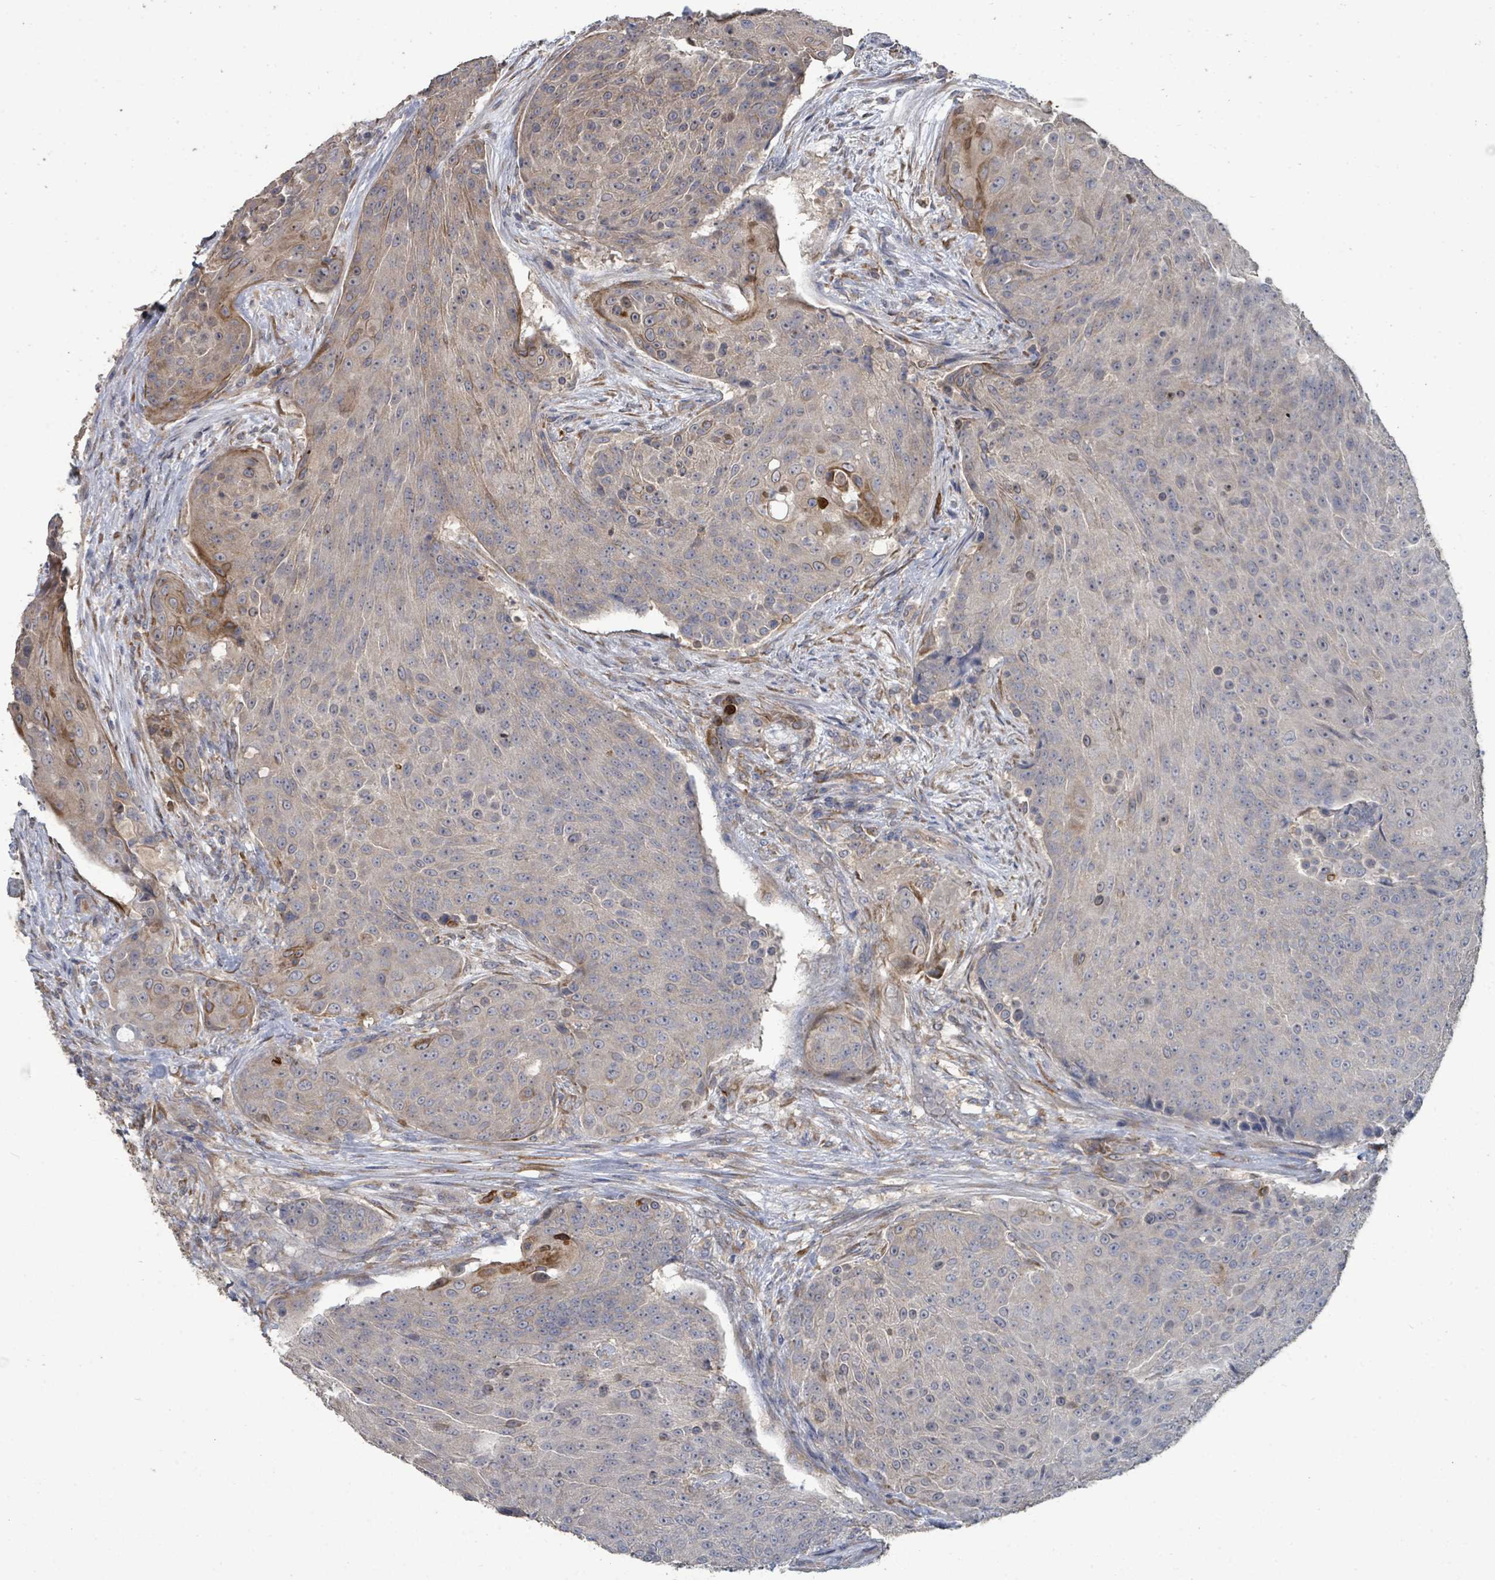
{"staining": {"intensity": "weak", "quantity": "<25%", "location": "cytoplasmic/membranous"}, "tissue": "urothelial cancer", "cell_type": "Tumor cells", "image_type": "cancer", "snomed": [{"axis": "morphology", "description": "Urothelial carcinoma, High grade"}, {"axis": "topography", "description": "Urinary bladder"}], "caption": "The histopathology image exhibits no staining of tumor cells in urothelial carcinoma (high-grade).", "gene": "SLC9A7", "patient": {"sex": "female", "age": 63}}